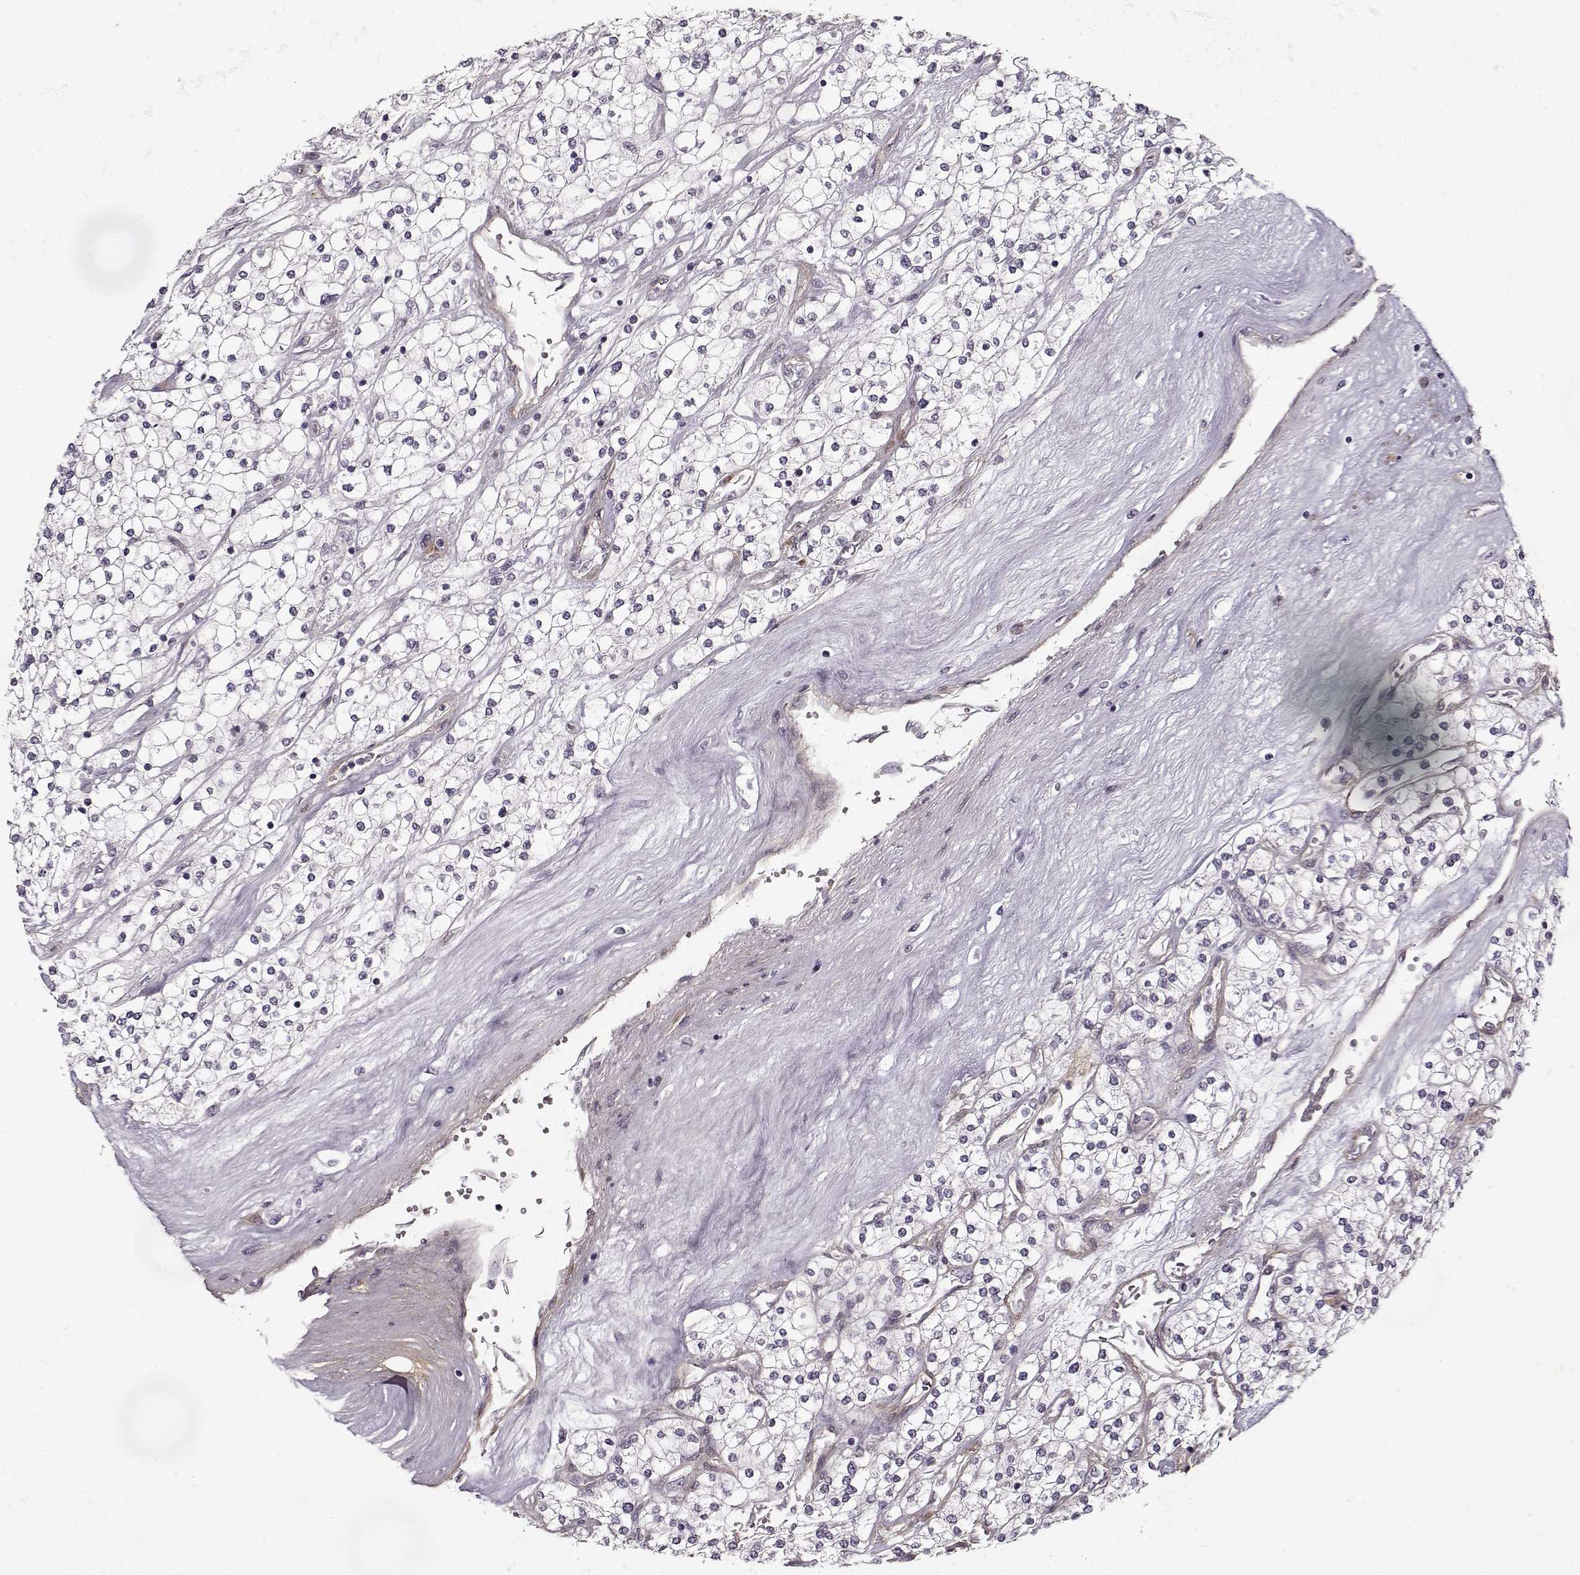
{"staining": {"intensity": "negative", "quantity": "none", "location": "none"}, "tissue": "renal cancer", "cell_type": "Tumor cells", "image_type": "cancer", "snomed": [{"axis": "morphology", "description": "Adenocarcinoma, NOS"}, {"axis": "topography", "description": "Kidney"}], "caption": "Immunohistochemistry (IHC) image of neoplastic tissue: human renal cancer (adenocarcinoma) stained with DAB exhibits no significant protein positivity in tumor cells. The staining is performed using DAB (3,3'-diaminobenzidine) brown chromogen with nuclei counter-stained in using hematoxylin.", "gene": "LAMB2", "patient": {"sex": "male", "age": 80}}